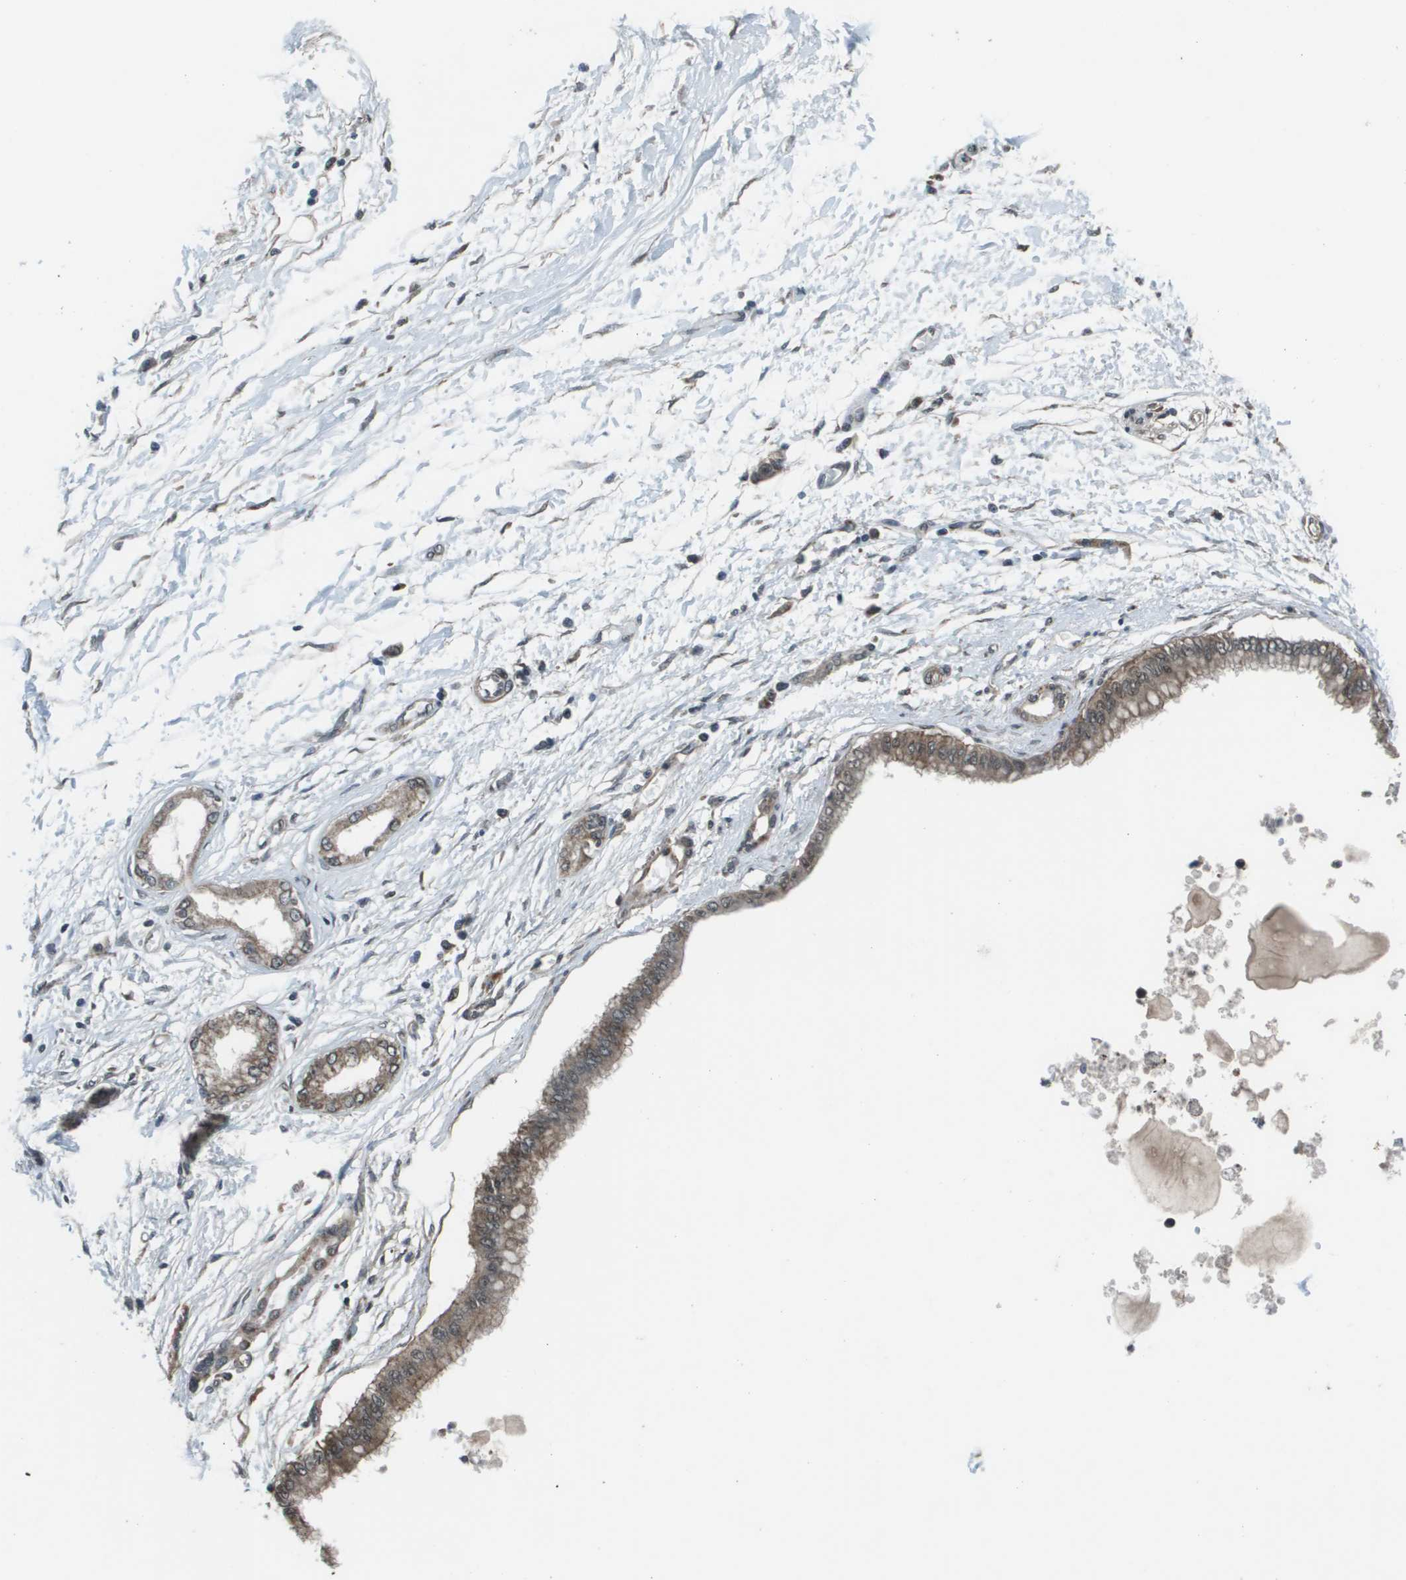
{"staining": {"intensity": "moderate", "quantity": ">75%", "location": "cytoplasmic/membranous"}, "tissue": "pancreatic cancer", "cell_type": "Tumor cells", "image_type": "cancer", "snomed": [{"axis": "morphology", "description": "Adenocarcinoma, NOS"}, {"axis": "topography", "description": "Pancreas"}], "caption": "IHC micrograph of neoplastic tissue: pancreatic adenocarcinoma stained using IHC shows medium levels of moderate protein expression localized specifically in the cytoplasmic/membranous of tumor cells, appearing as a cytoplasmic/membranous brown color.", "gene": "PPFIA1", "patient": {"sex": "male", "age": 56}}